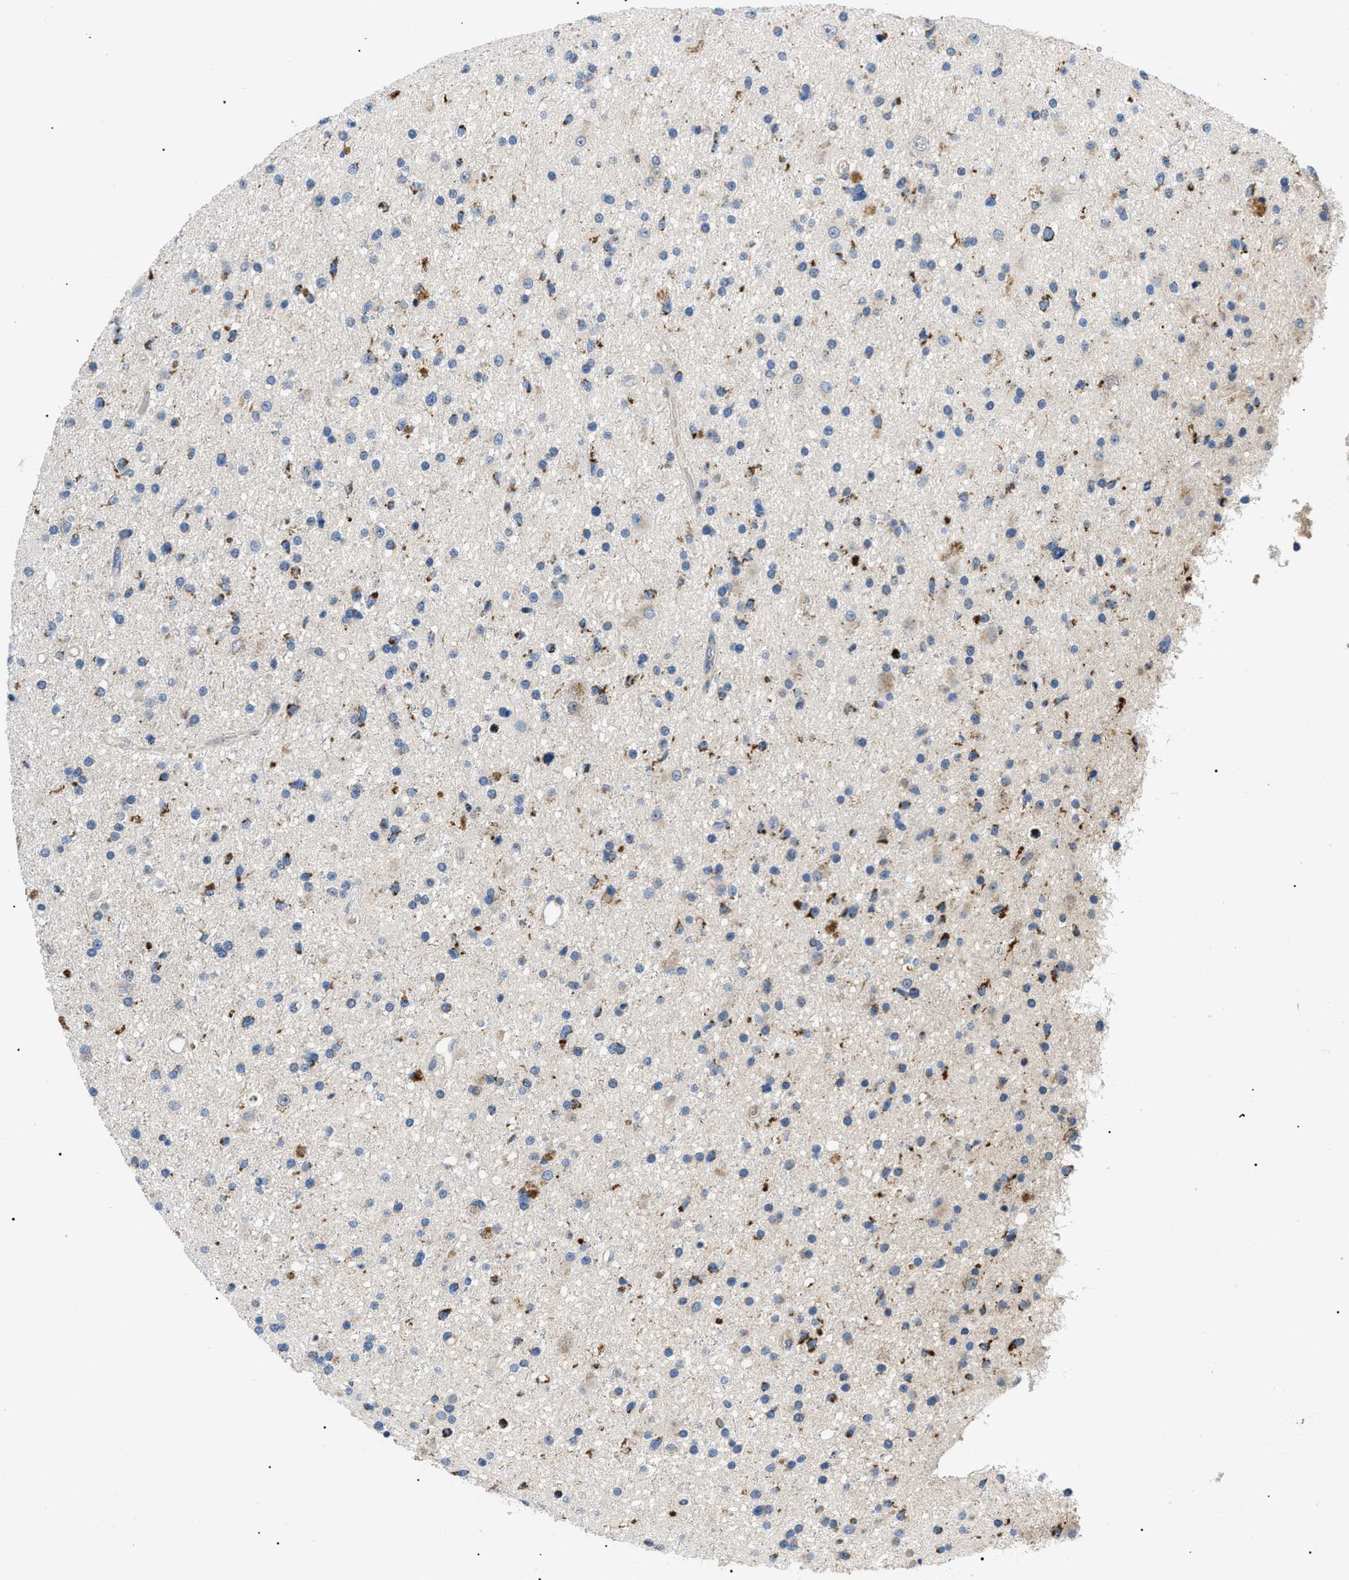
{"staining": {"intensity": "moderate", "quantity": "<25%", "location": "cytoplasmic/membranous"}, "tissue": "glioma", "cell_type": "Tumor cells", "image_type": "cancer", "snomed": [{"axis": "morphology", "description": "Glioma, malignant, High grade"}, {"axis": "topography", "description": "Brain"}], "caption": "Human high-grade glioma (malignant) stained for a protein (brown) reveals moderate cytoplasmic/membranous positive expression in approximately <25% of tumor cells.", "gene": "TOMM6", "patient": {"sex": "male", "age": 33}}